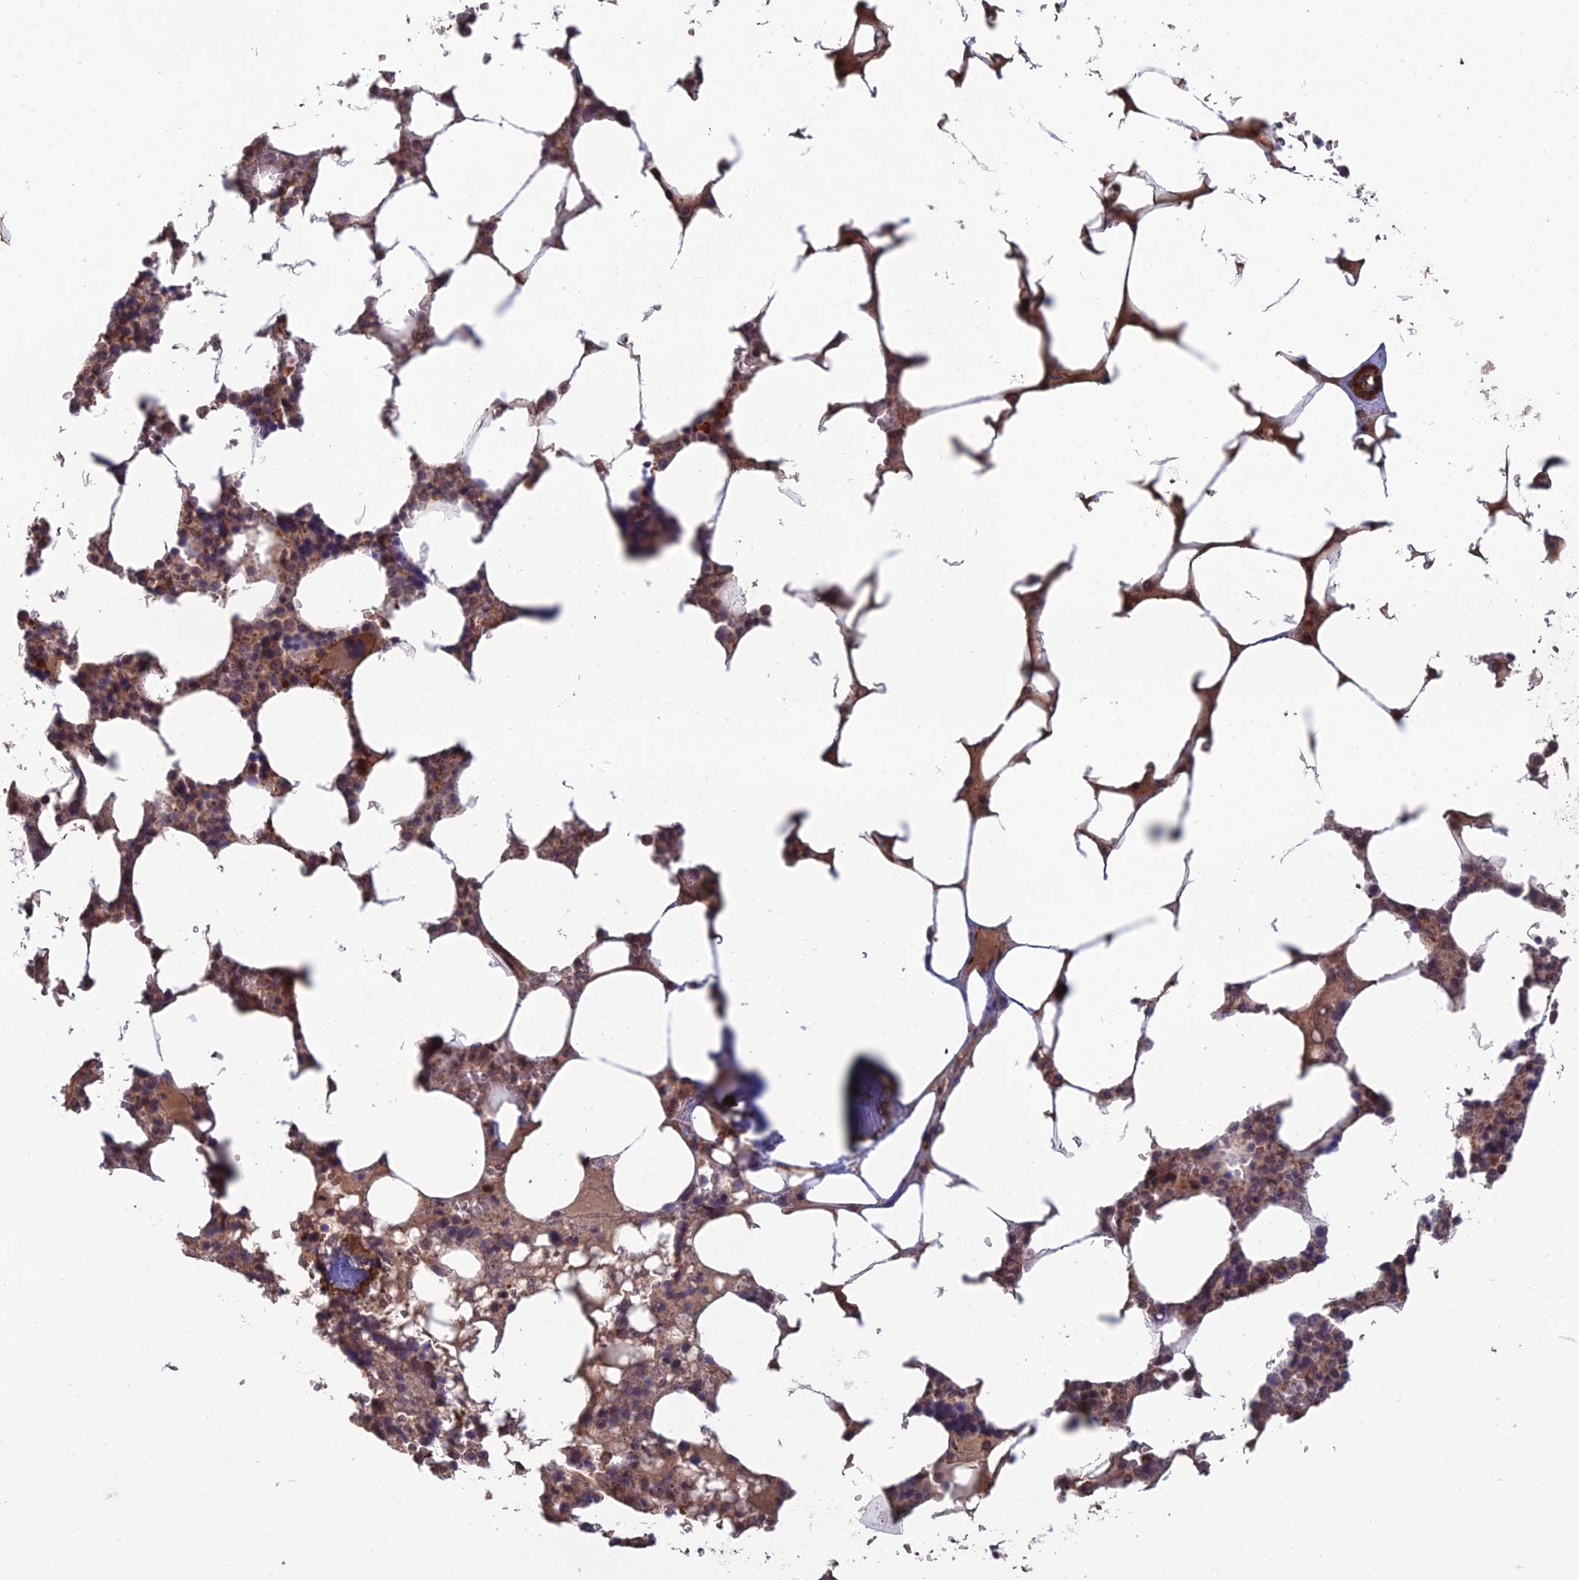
{"staining": {"intensity": "strong", "quantity": "25%-75%", "location": "cytoplasmic/membranous,nuclear"}, "tissue": "bone marrow", "cell_type": "Hematopoietic cells", "image_type": "normal", "snomed": [{"axis": "morphology", "description": "Normal tissue, NOS"}, {"axis": "topography", "description": "Bone marrow"}], "caption": "An image showing strong cytoplasmic/membranous,nuclear expression in about 25%-75% of hematopoietic cells in benign bone marrow, as visualized by brown immunohistochemical staining.", "gene": "CCDC183", "patient": {"sex": "male", "age": 64}}